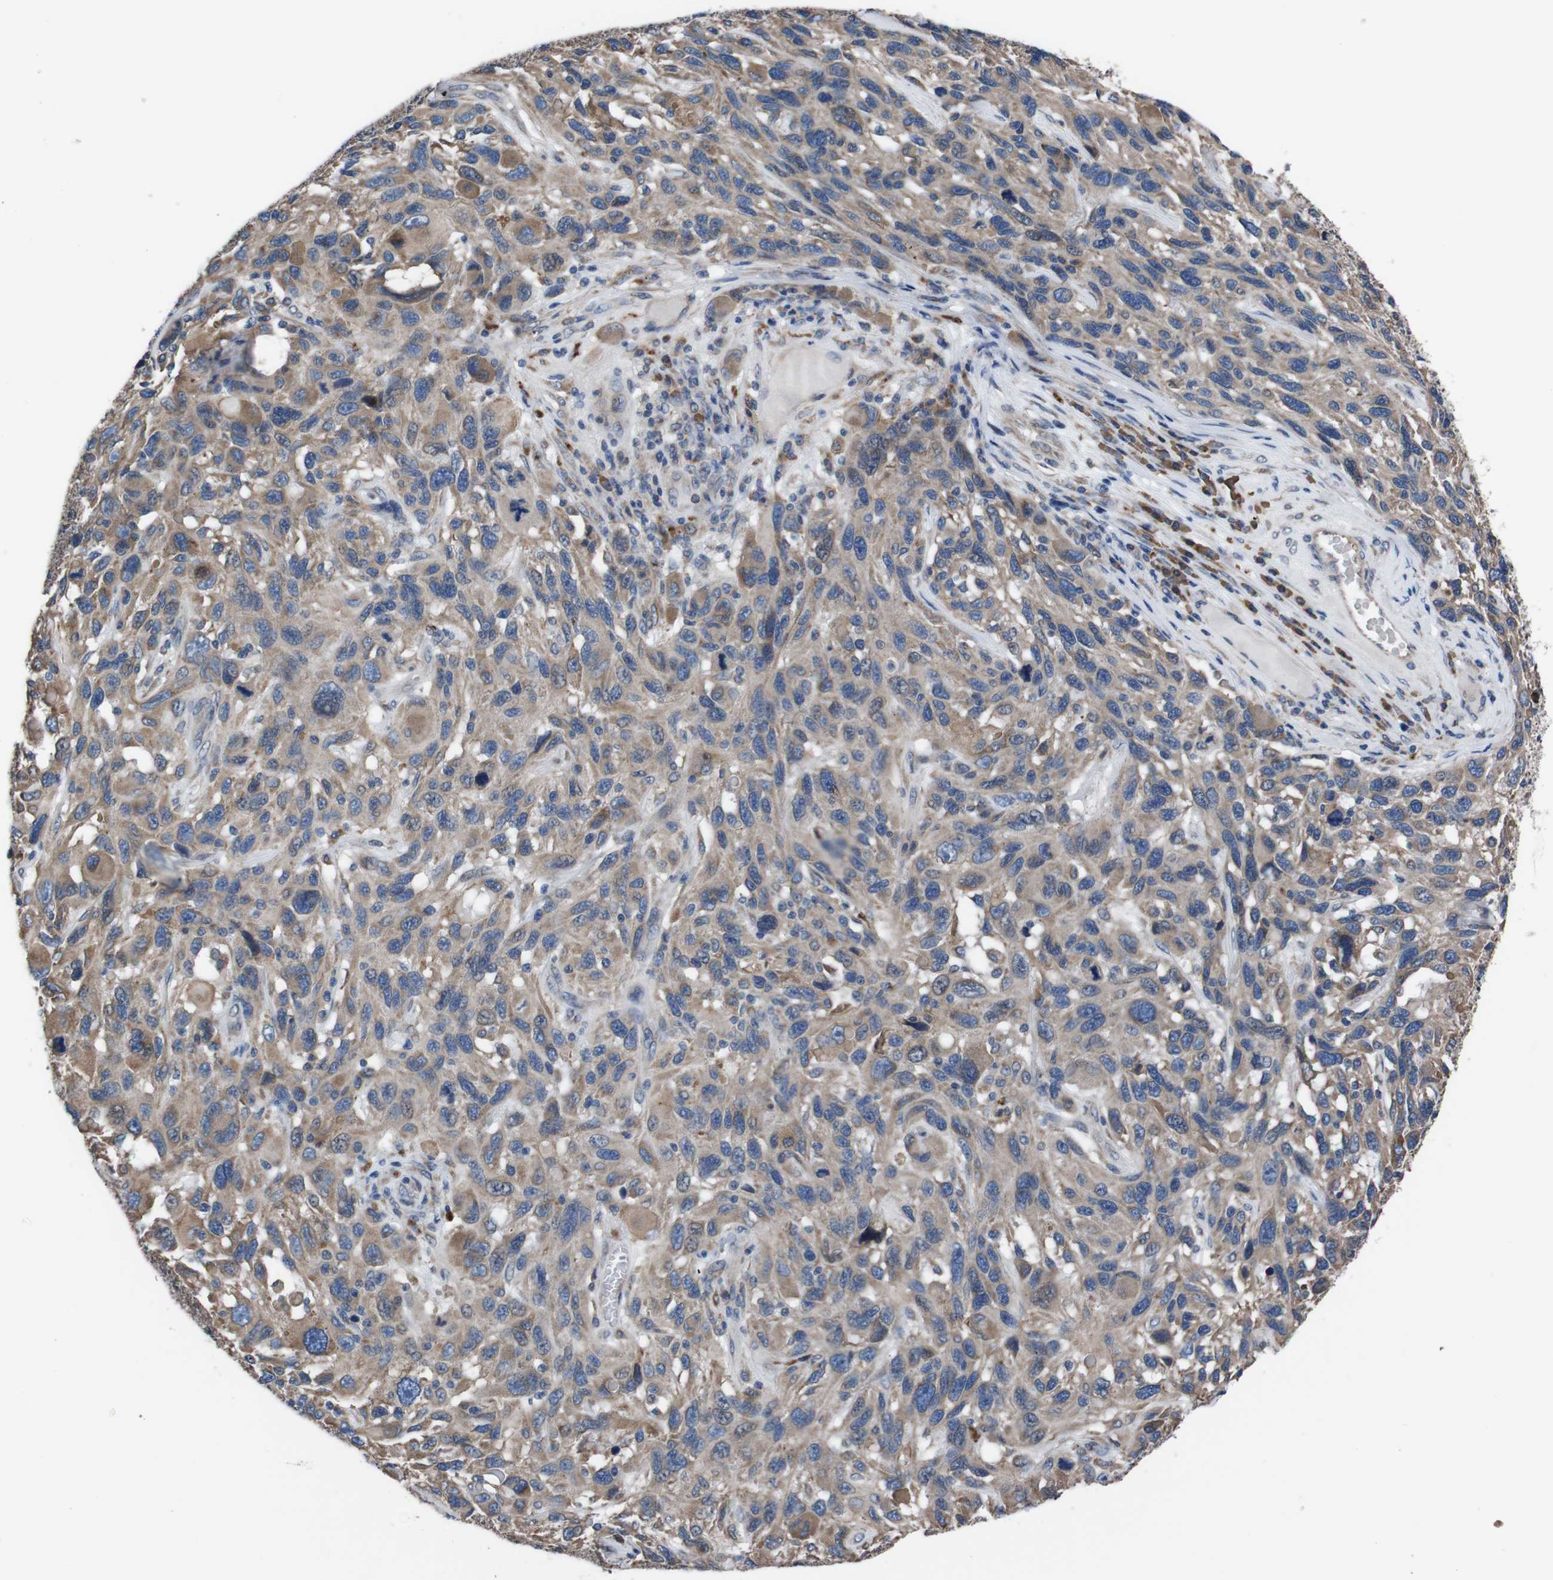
{"staining": {"intensity": "moderate", "quantity": ">75%", "location": "cytoplasmic/membranous"}, "tissue": "melanoma", "cell_type": "Tumor cells", "image_type": "cancer", "snomed": [{"axis": "morphology", "description": "Malignant melanoma, NOS"}, {"axis": "topography", "description": "Skin"}], "caption": "This is a photomicrograph of immunohistochemistry staining of melanoma, which shows moderate positivity in the cytoplasmic/membranous of tumor cells.", "gene": "SIGMAR1", "patient": {"sex": "male", "age": 53}}